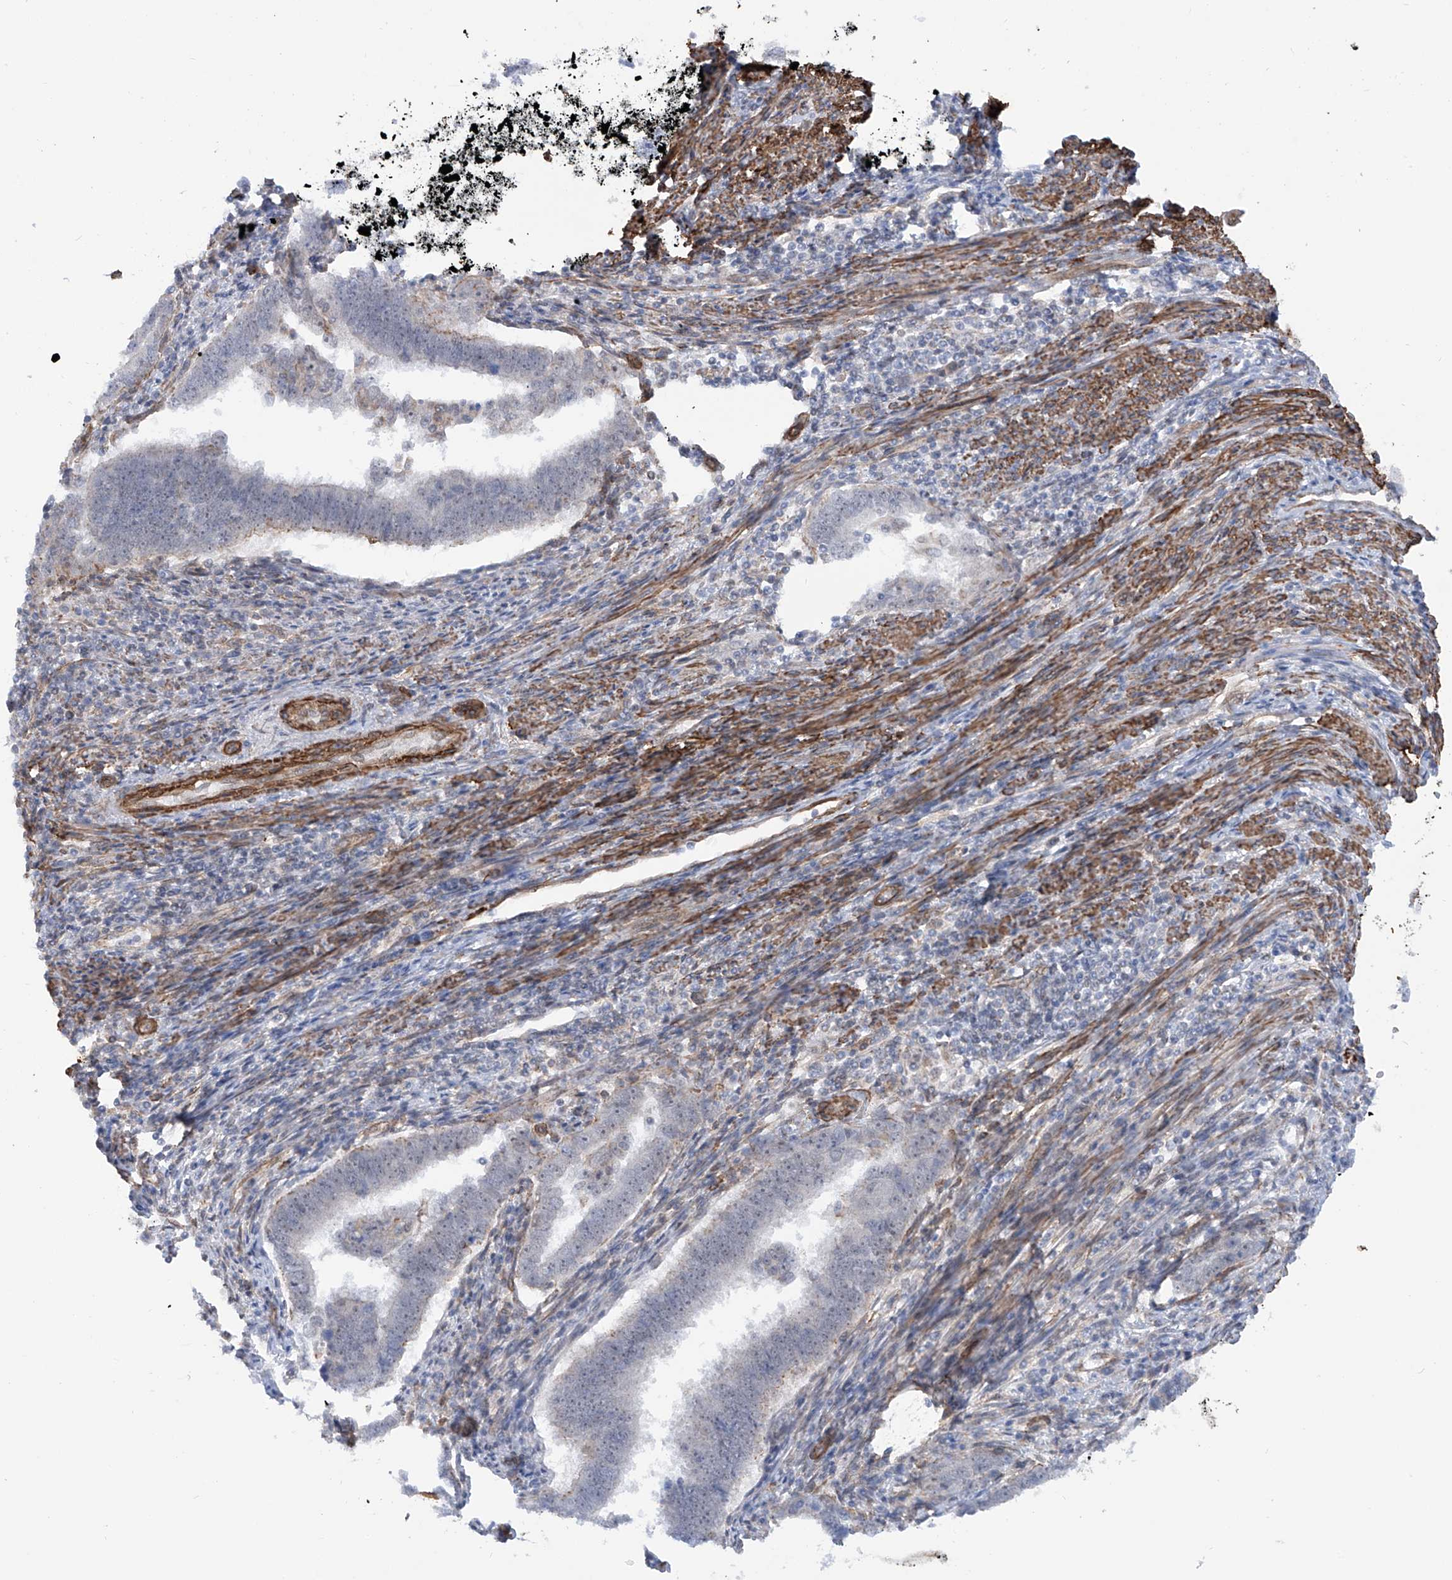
{"staining": {"intensity": "negative", "quantity": "none", "location": "none"}, "tissue": "endometrial cancer", "cell_type": "Tumor cells", "image_type": "cancer", "snomed": [{"axis": "morphology", "description": "Adenocarcinoma, NOS"}, {"axis": "topography", "description": "Endometrium"}], "caption": "The immunohistochemistry photomicrograph has no significant staining in tumor cells of endometrial adenocarcinoma tissue.", "gene": "ZNF490", "patient": {"sex": "female", "age": 75}}